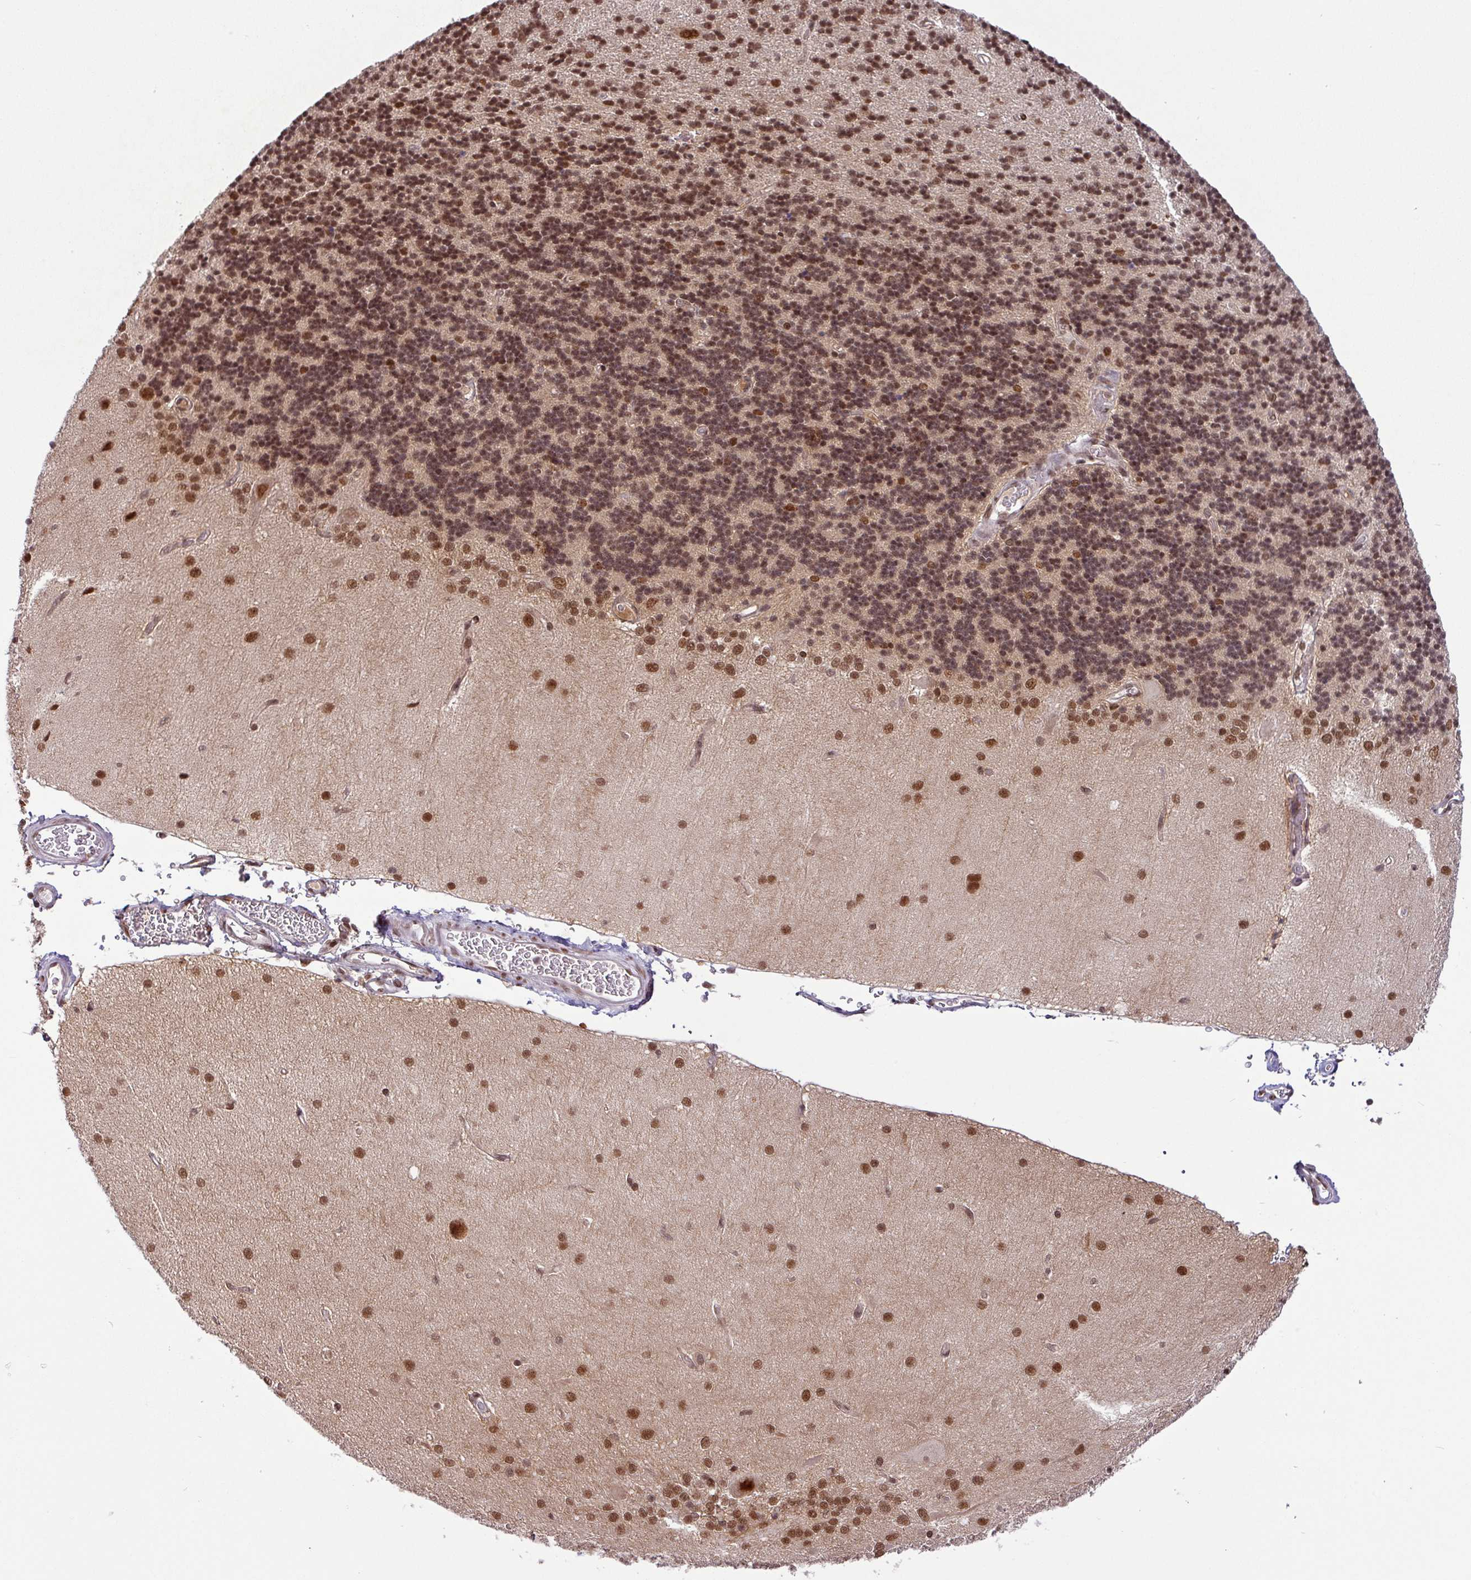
{"staining": {"intensity": "moderate", "quantity": ">75%", "location": "nuclear"}, "tissue": "cerebellum", "cell_type": "Cells in granular layer", "image_type": "normal", "snomed": [{"axis": "morphology", "description": "Normal tissue, NOS"}, {"axis": "topography", "description": "Cerebellum"}], "caption": "This is a micrograph of immunohistochemistry staining of normal cerebellum, which shows moderate positivity in the nuclear of cells in granular layer.", "gene": "SRSF2", "patient": {"sex": "female", "age": 29}}